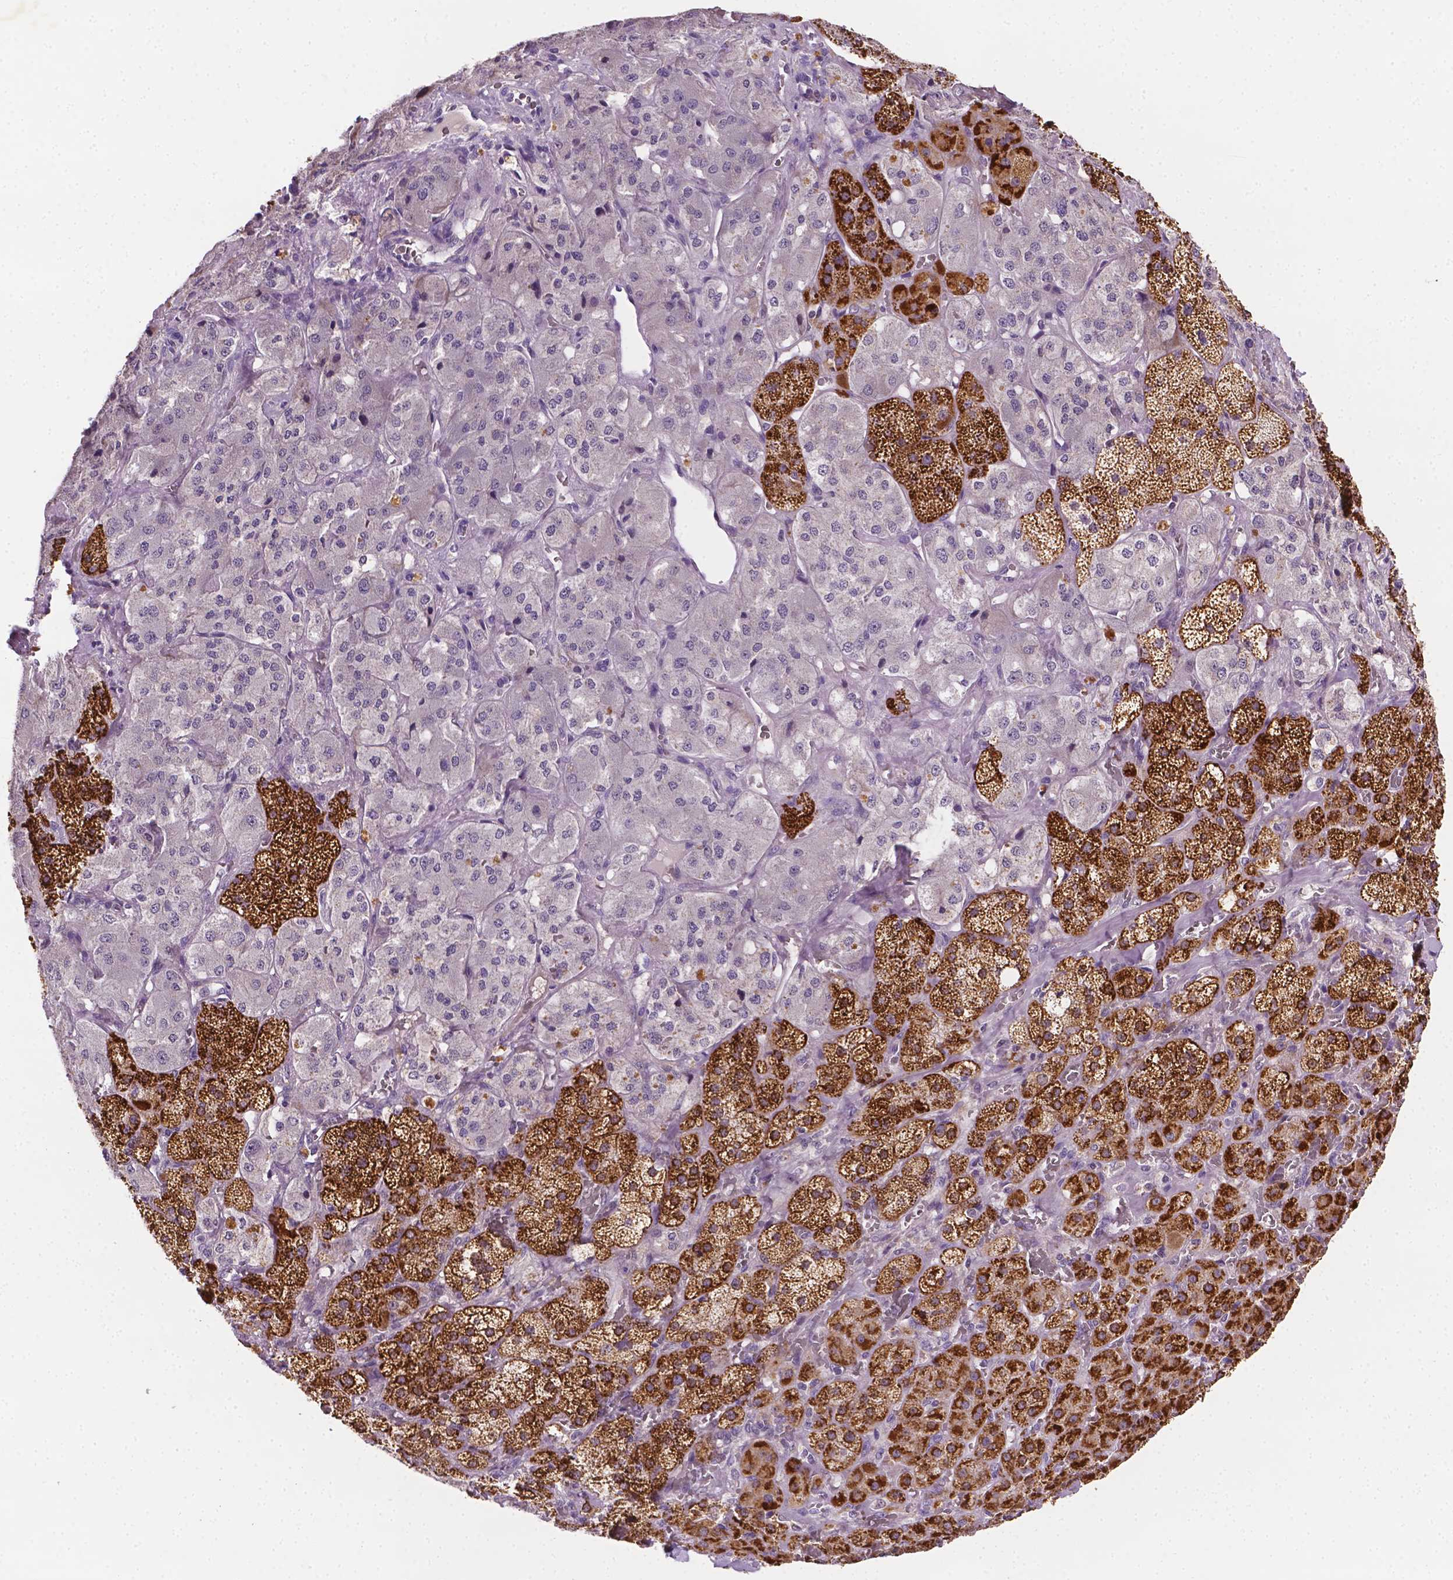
{"staining": {"intensity": "strong", "quantity": ">75%", "location": "cytoplasmic/membranous"}, "tissue": "adrenal gland", "cell_type": "Glandular cells", "image_type": "normal", "snomed": [{"axis": "morphology", "description": "Normal tissue, NOS"}, {"axis": "topography", "description": "Adrenal gland"}], "caption": "Brown immunohistochemical staining in normal adrenal gland exhibits strong cytoplasmic/membranous expression in approximately >75% of glandular cells. (brown staining indicates protein expression, while blue staining denotes nuclei).", "gene": "MROH6", "patient": {"sex": "male", "age": 57}}